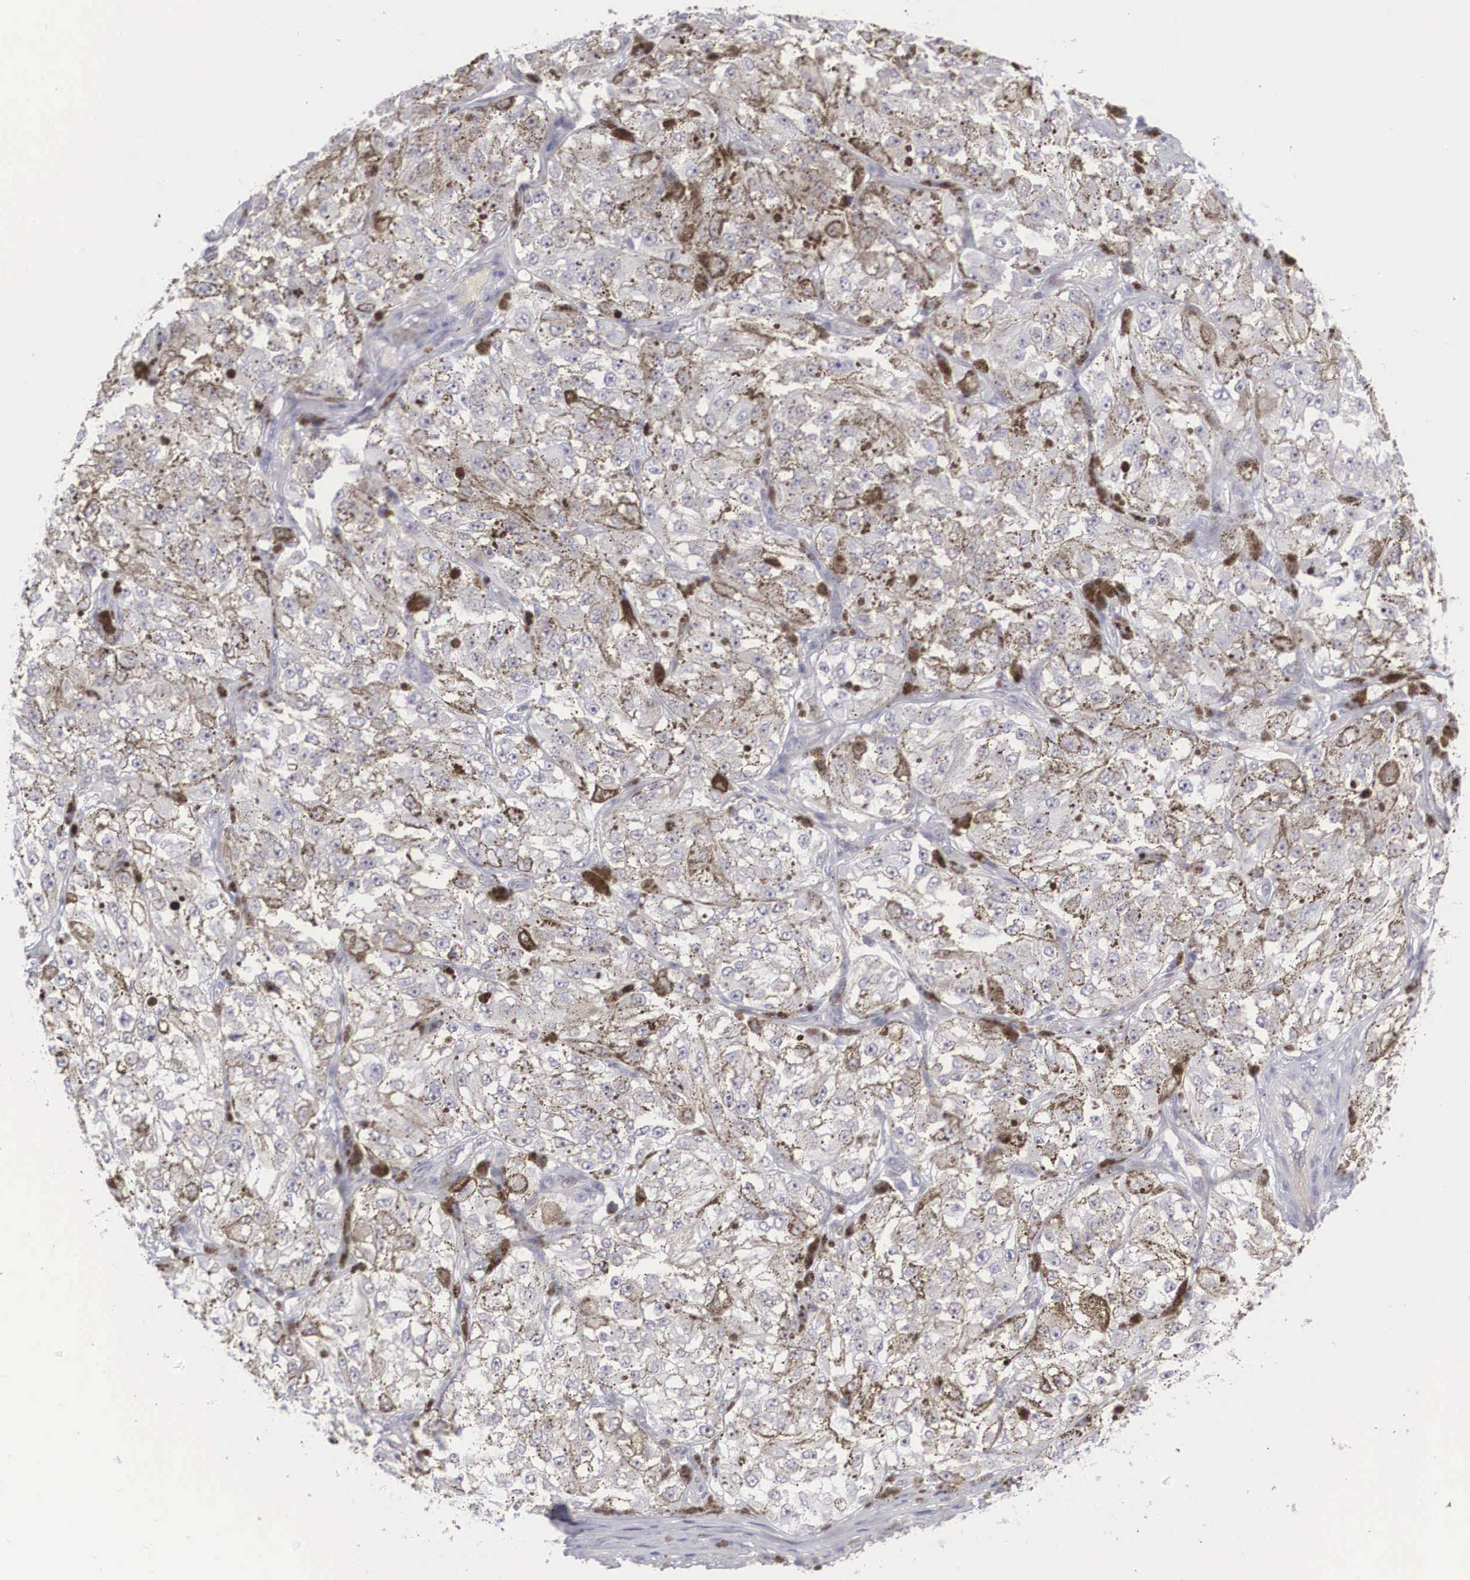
{"staining": {"intensity": "negative", "quantity": "none", "location": "none"}, "tissue": "melanoma", "cell_type": "Tumor cells", "image_type": "cancer", "snomed": [{"axis": "morphology", "description": "Malignant melanoma, NOS"}, {"axis": "topography", "description": "Skin"}], "caption": "IHC of malignant melanoma exhibits no expression in tumor cells.", "gene": "RBPJ", "patient": {"sex": "male", "age": 67}}